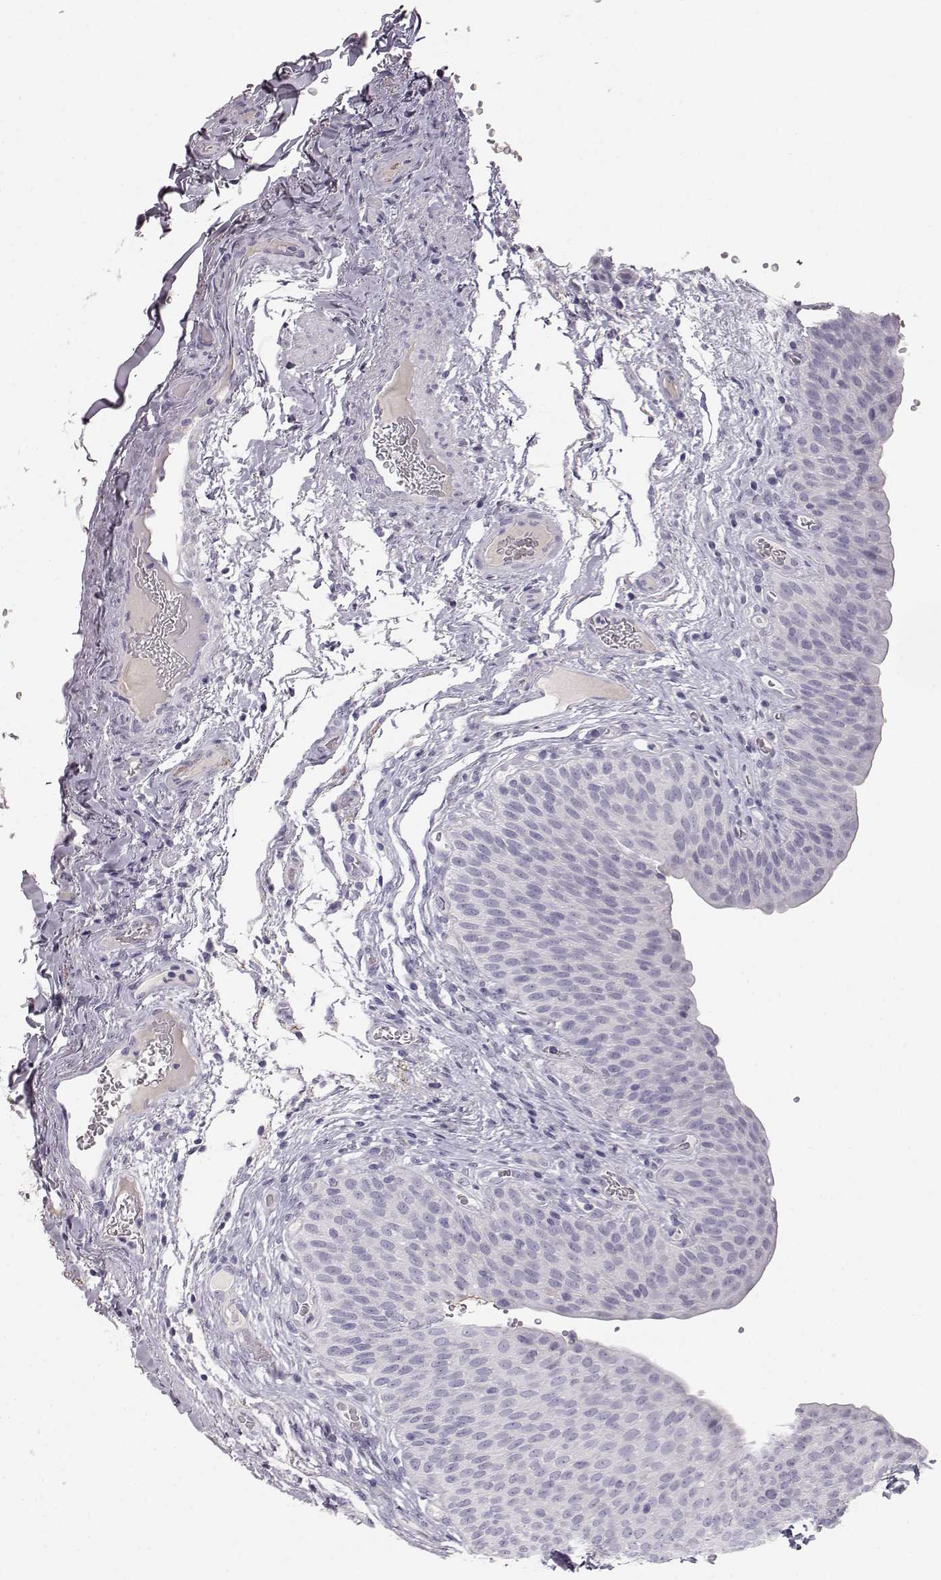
{"staining": {"intensity": "negative", "quantity": "none", "location": "none"}, "tissue": "urinary bladder", "cell_type": "Urothelial cells", "image_type": "normal", "snomed": [{"axis": "morphology", "description": "Normal tissue, NOS"}, {"axis": "topography", "description": "Urinary bladder"}], "caption": "The micrograph reveals no significant expression in urothelial cells of urinary bladder. Nuclei are stained in blue.", "gene": "KRTAP16", "patient": {"sex": "male", "age": 66}}